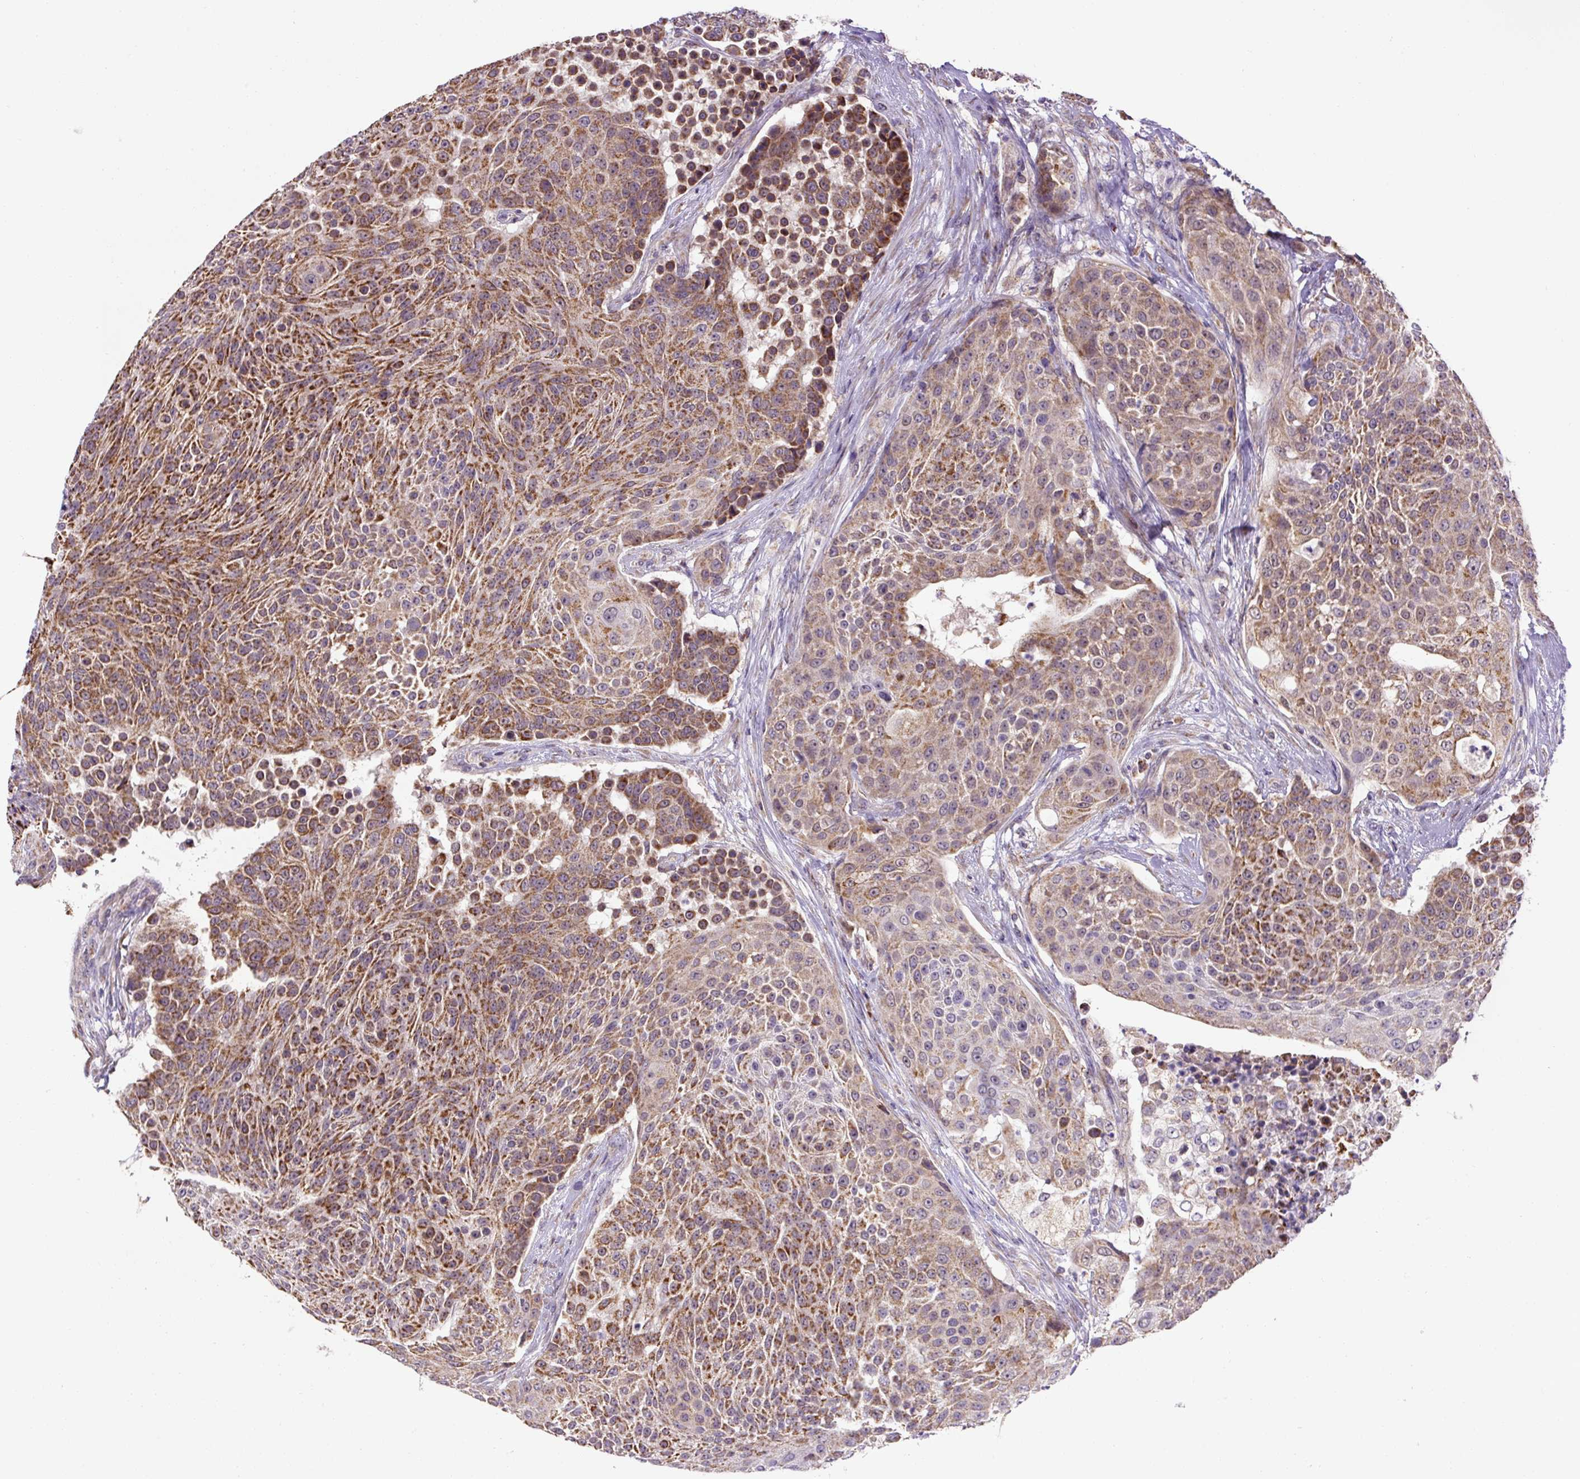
{"staining": {"intensity": "moderate", "quantity": ">75%", "location": "cytoplasmic/membranous"}, "tissue": "urothelial cancer", "cell_type": "Tumor cells", "image_type": "cancer", "snomed": [{"axis": "morphology", "description": "Urothelial carcinoma, High grade"}, {"axis": "topography", "description": "Urinary bladder"}], "caption": "IHC of human urothelial cancer reveals medium levels of moderate cytoplasmic/membranous staining in about >75% of tumor cells.", "gene": "MFSD9", "patient": {"sex": "female", "age": 63}}